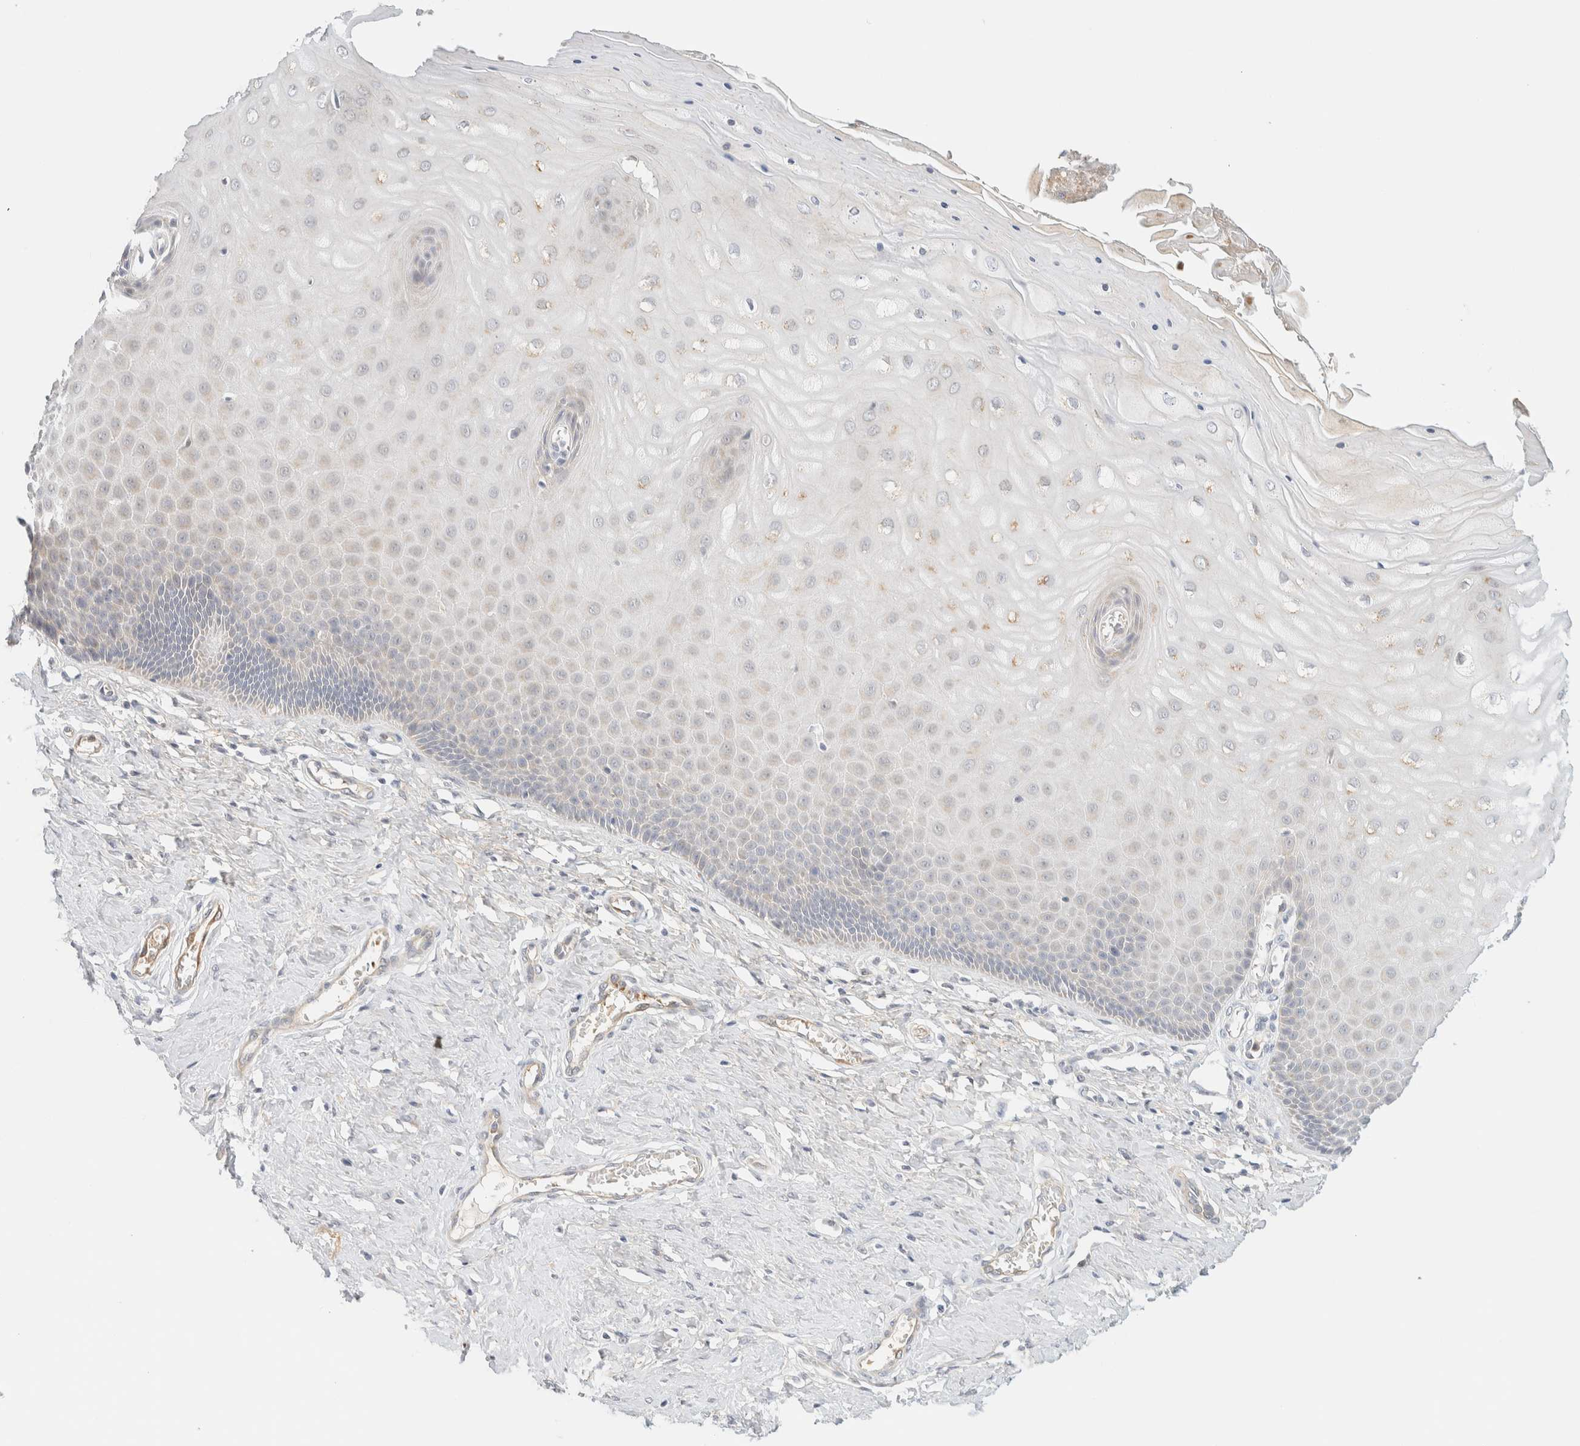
{"staining": {"intensity": "negative", "quantity": "none", "location": "none"}, "tissue": "cervix", "cell_type": "Glandular cells", "image_type": "normal", "snomed": [{"axis": "morphology", "description": "Normal tissue, NOS"}, {"axis": "topography", "description": "Cervix"}], "caption": "Glandular cells are negative for protein expression in normal human cervix. (Stains: DAB immunohistochemistry (IHC) with hematoxylin counter stain, Microscopy: brightfield microscopy at high magnification).", "gene": "TNK1", "patient": {"sex": "female", "age": 55}}